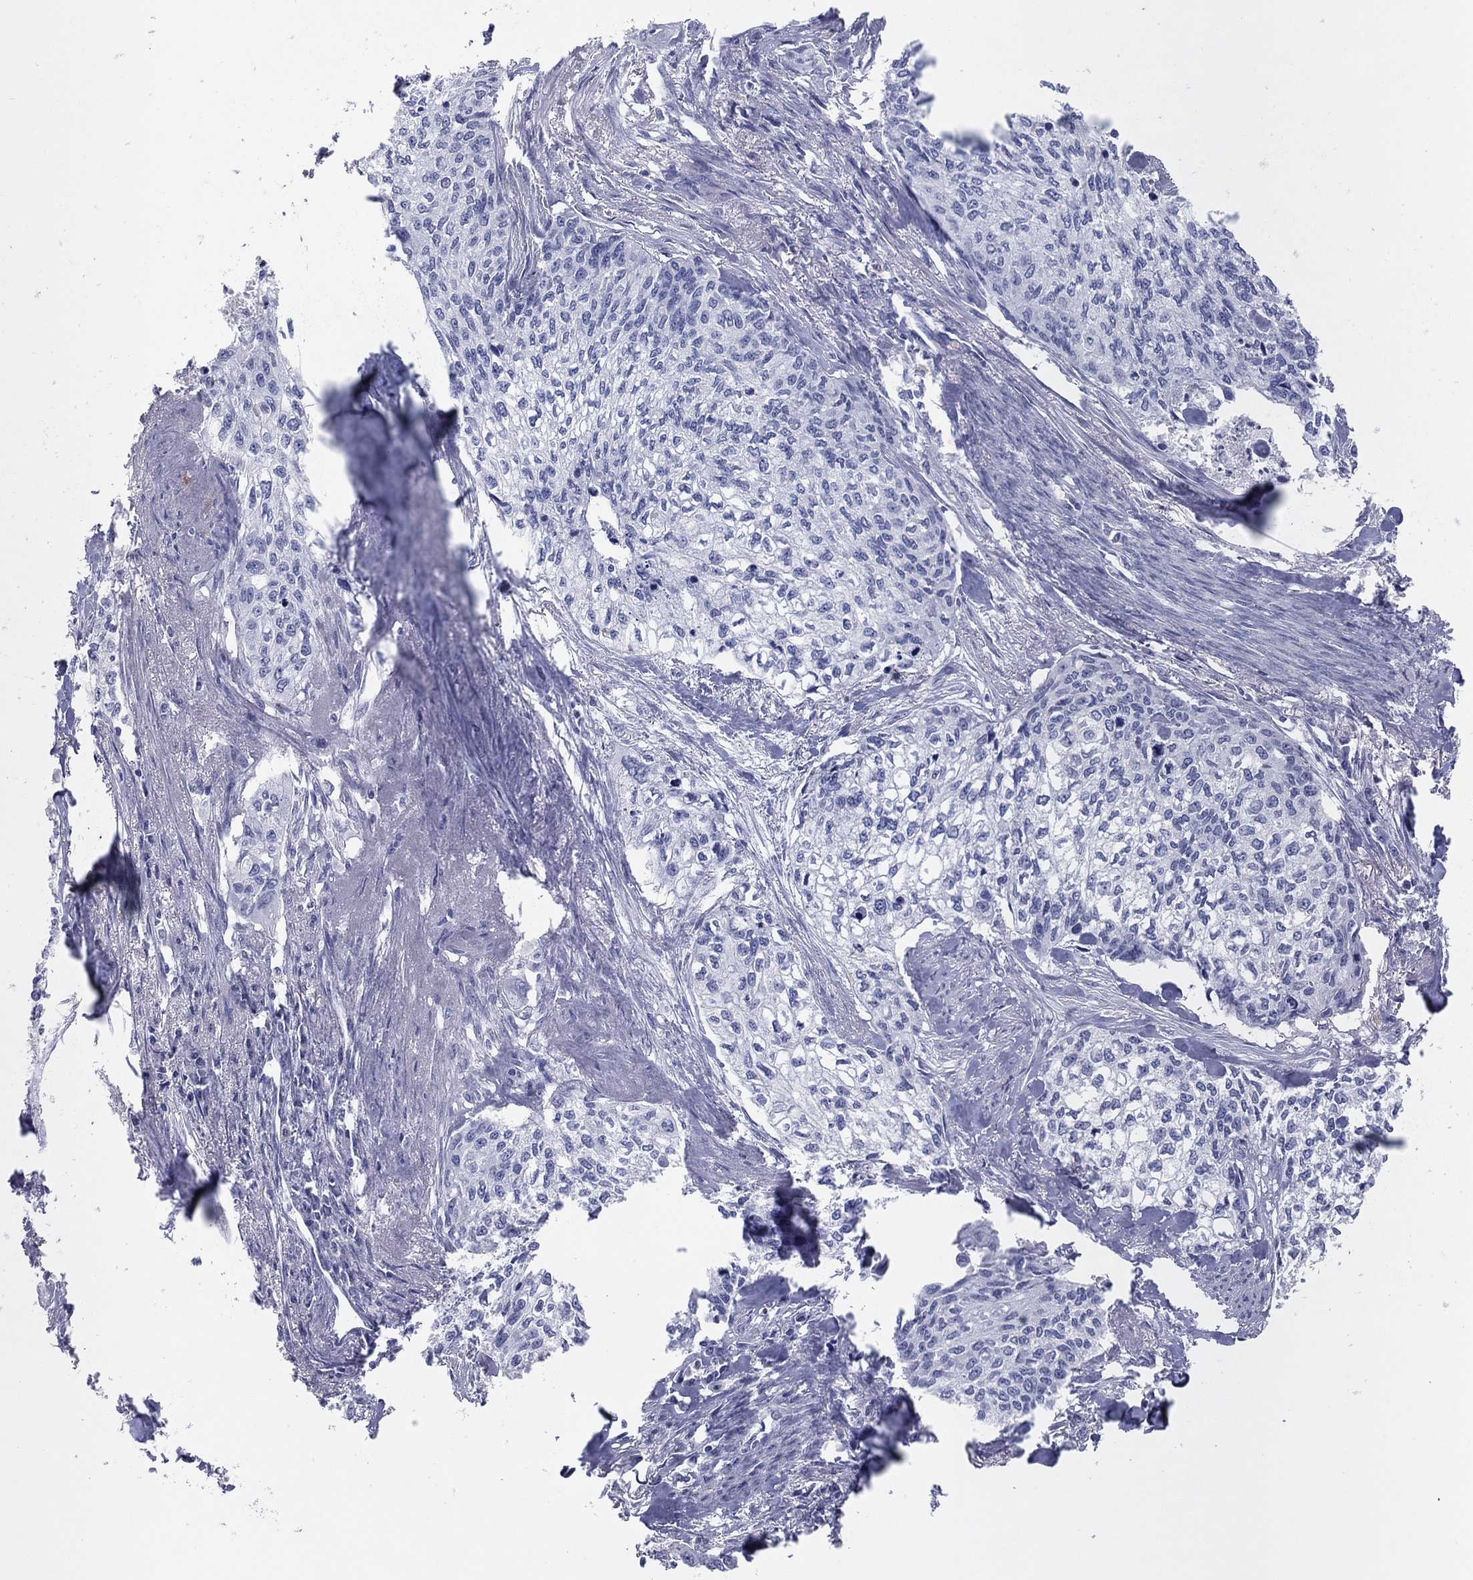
{"staining": {"intensity": "negative", "quantity": "none", "location": "none"}, "tissue": "cervical cancer", "cell_type": "Tumor cells", "image_type": "cancer", "snomed": [{"axis": "morphology", "description": "Squamous cell carcinoma, NOS"}, {"axis": "topography", "description": "Cervix"}], "caption": "Immunohistochemical staining of human cervical cancer (squamous cell carcinoma) reveals no significant positivity in tumor cells.", "gene": "CPNE6", "patient": {"sex": "female", "age": 58}}